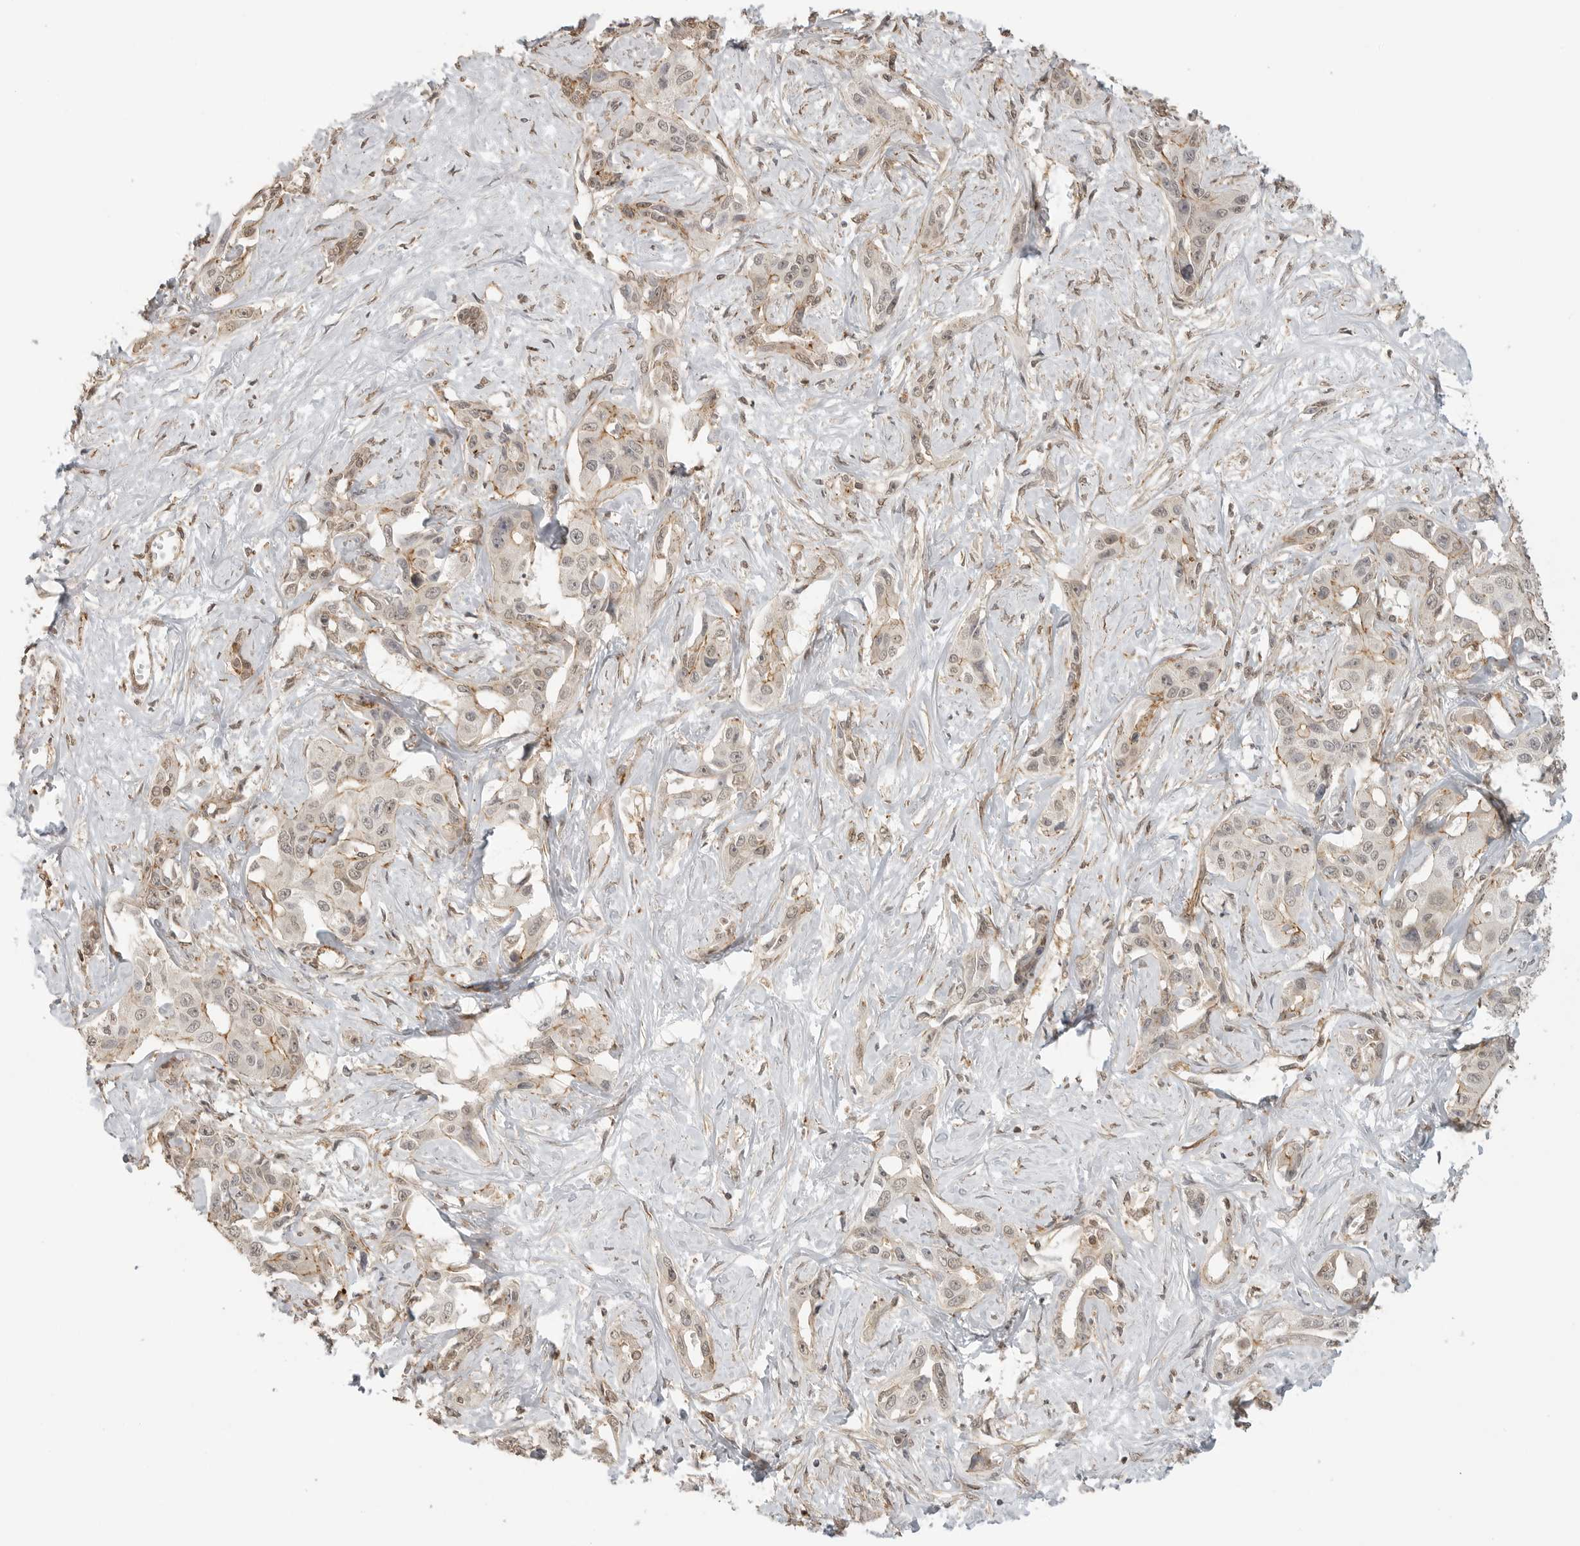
{"staining": {"intensity": "moderate", "quantity": "<25%", "location": "cytoplasmic/membranous"}, "tissue": "liver cancer", "cell_type": "Tumor cells", "image_type": "cancer", "snomed": [{"axis": "morphology", "description": "Cholangiocarcinoma"}, {"axis": "topography", "description": "Liver"}], "caption": "A low amount of moderate cytoplasmic/membranous expression is present in approximately <25% of tumor cells in cholangiocarcinoma (liver) tissue. The protein is stained brown, and the nuclei are stained in blue (DAB IHC with brightfield microscopy, high magnification).", "gene": "GPC2", "patient": {"sex": "male", "age": 59}}